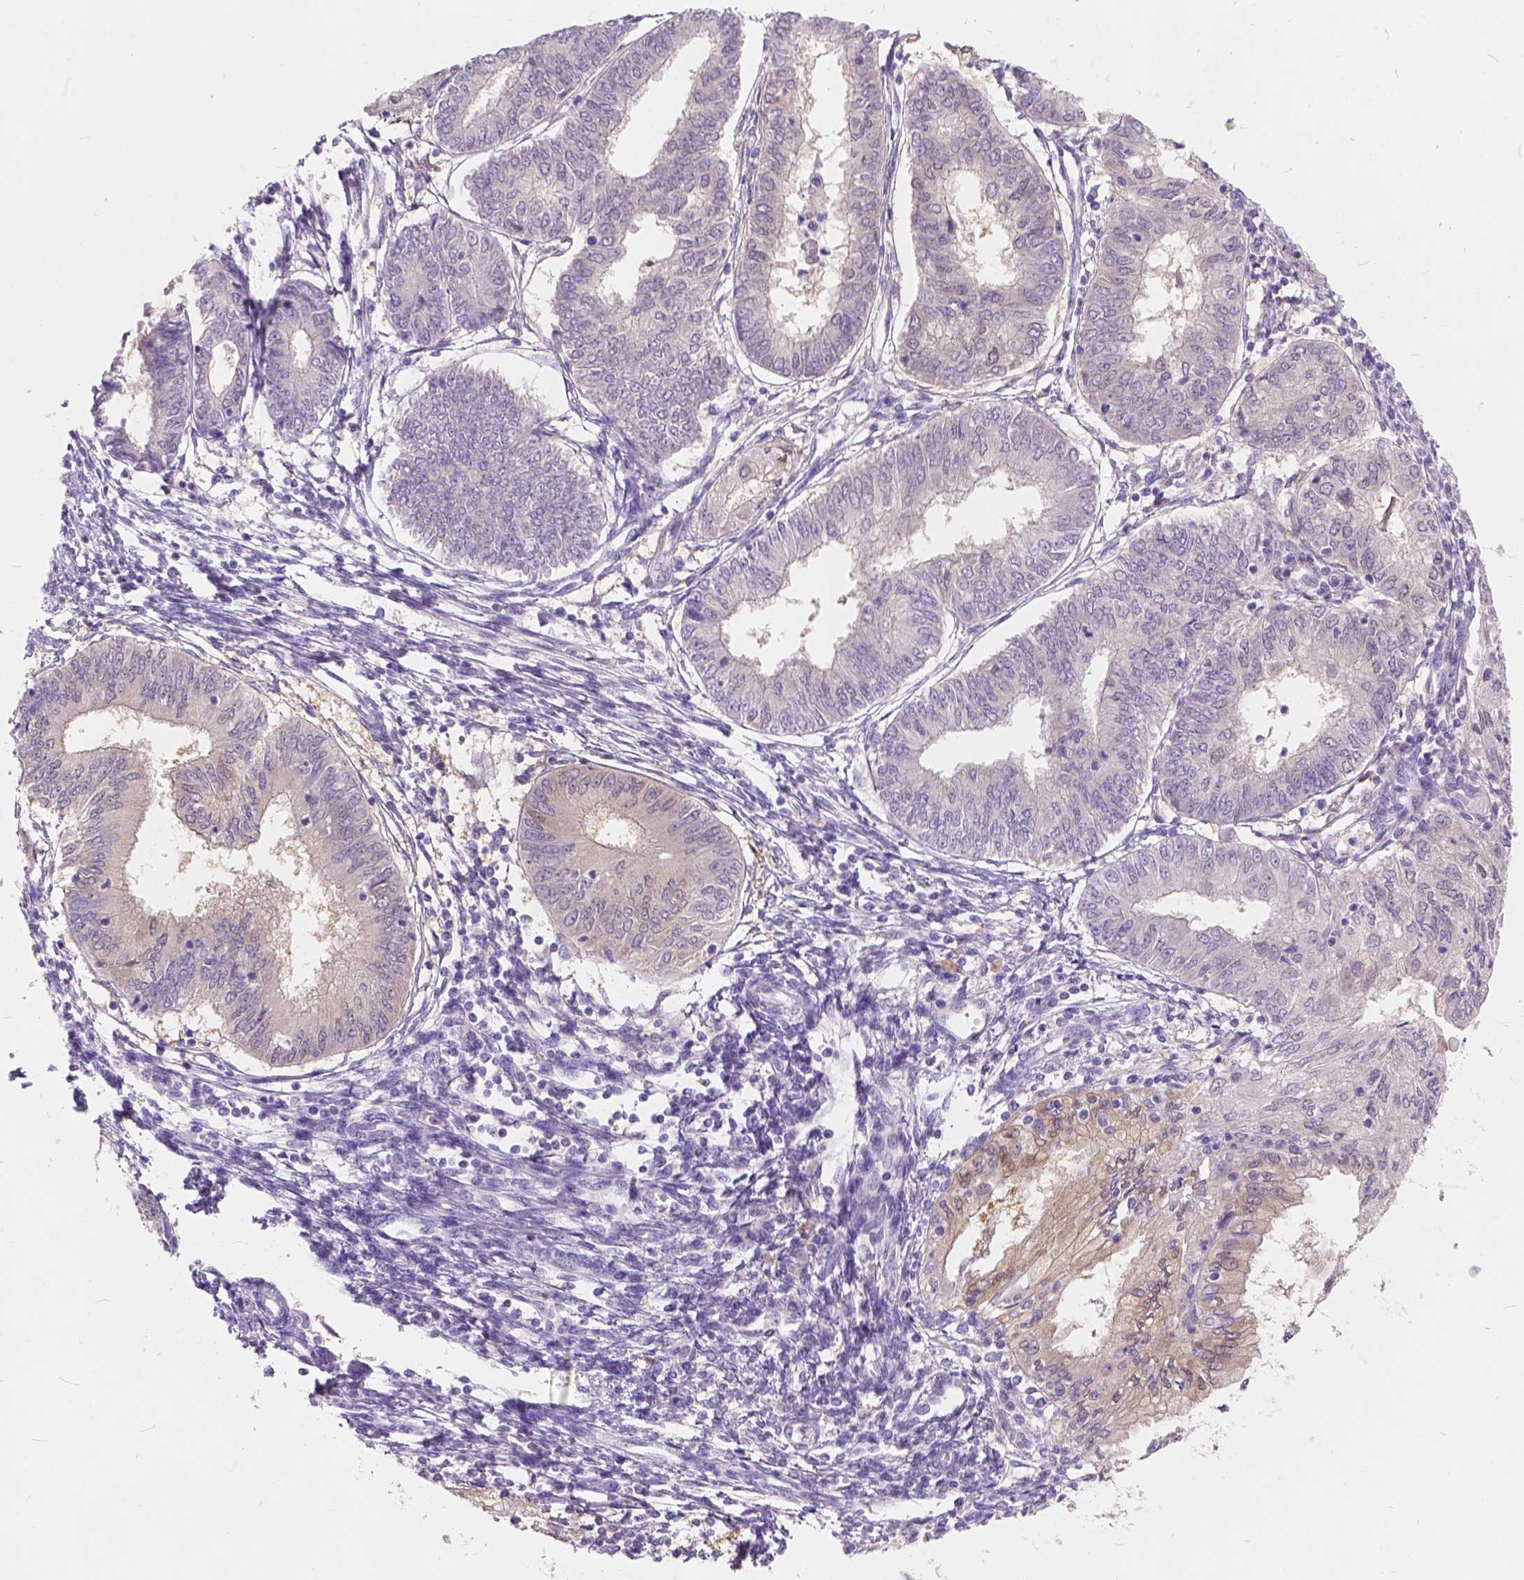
{"staining": {"intensity": "weak", "quantity": "<25%", "location": "cytoplasmic/membranous,nuclear"}, "tissue": "endometrial cancer", "cell_type": "Tumor cells", "image_type": "cancer", "snomed": [{"axis": "morphology", "description": "Adenocarcinoma, NOS"}, {"axis": "topography", "description": "Endometrium"}], "caption": "Endometrial cancer (adenocarcinoma) was stained to show a protein in brown. There is no significant staining in tumor cells.", "gene": "PEX11G", "patient": {"sex": "female", "age": 68}}